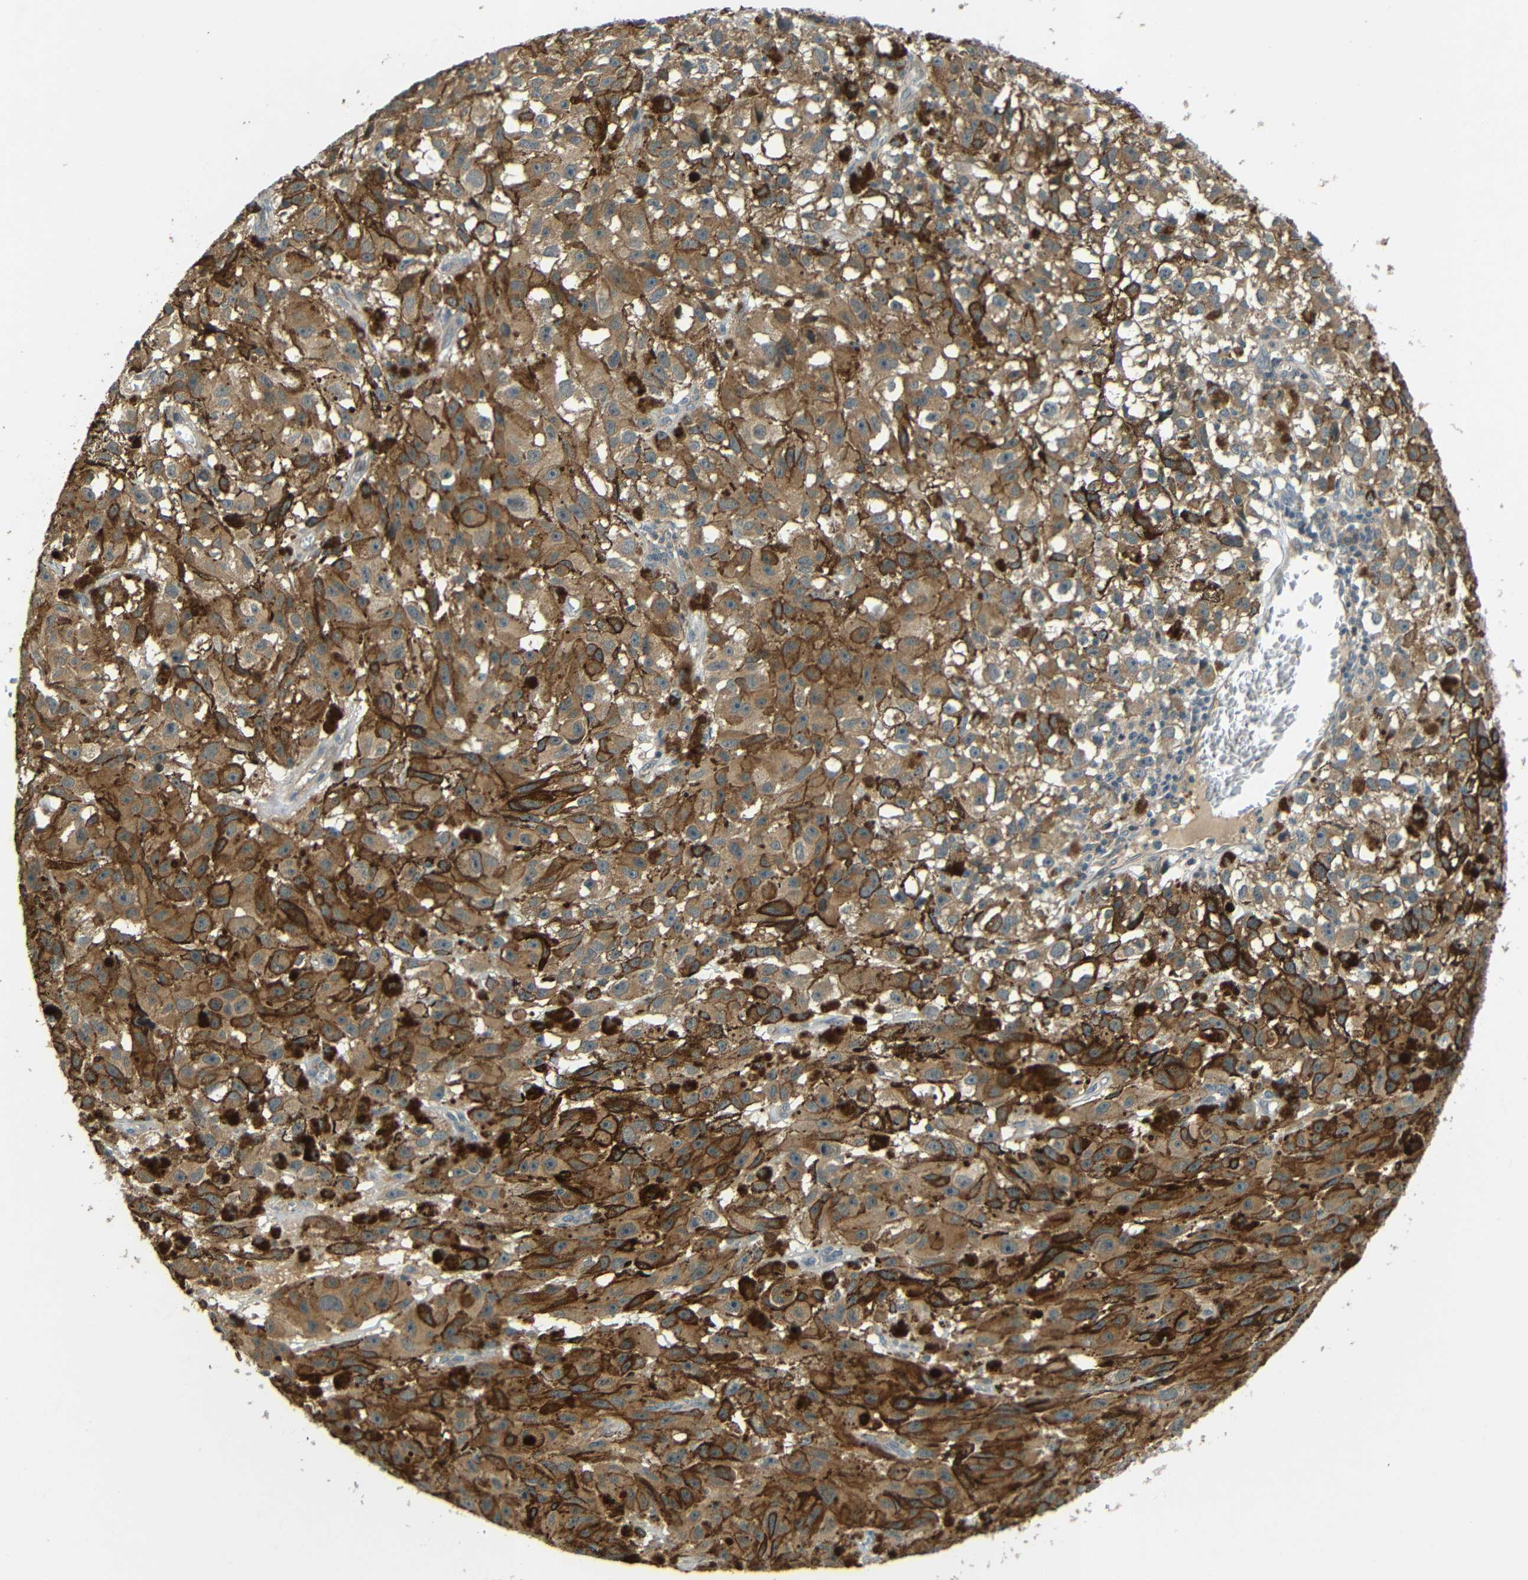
{"staining": {"intensity": "moderate", "quantity": ">75%", "location": "cytoplasmic/membranous"}, "tissue": "melanoma", "cell_type": "Tumor cells", "image_type": "cancer", "snomed": [{"axis": "morphology", "description": "Malignant melanoma, NOS"}, {"axis": "topography", "description": "Skin"}], "caption": "Tumor cells reveal medium levels of moderate cytoplasmic/membranous positivity in about >75% of cells in melanoma. The protein is stained brown, and the nuclei are stained in blue (DAB IHC with brightfield microscopy, high magnification).", "gene": "FNDC3A", "patient": {"sex": "female", "age": 104}}